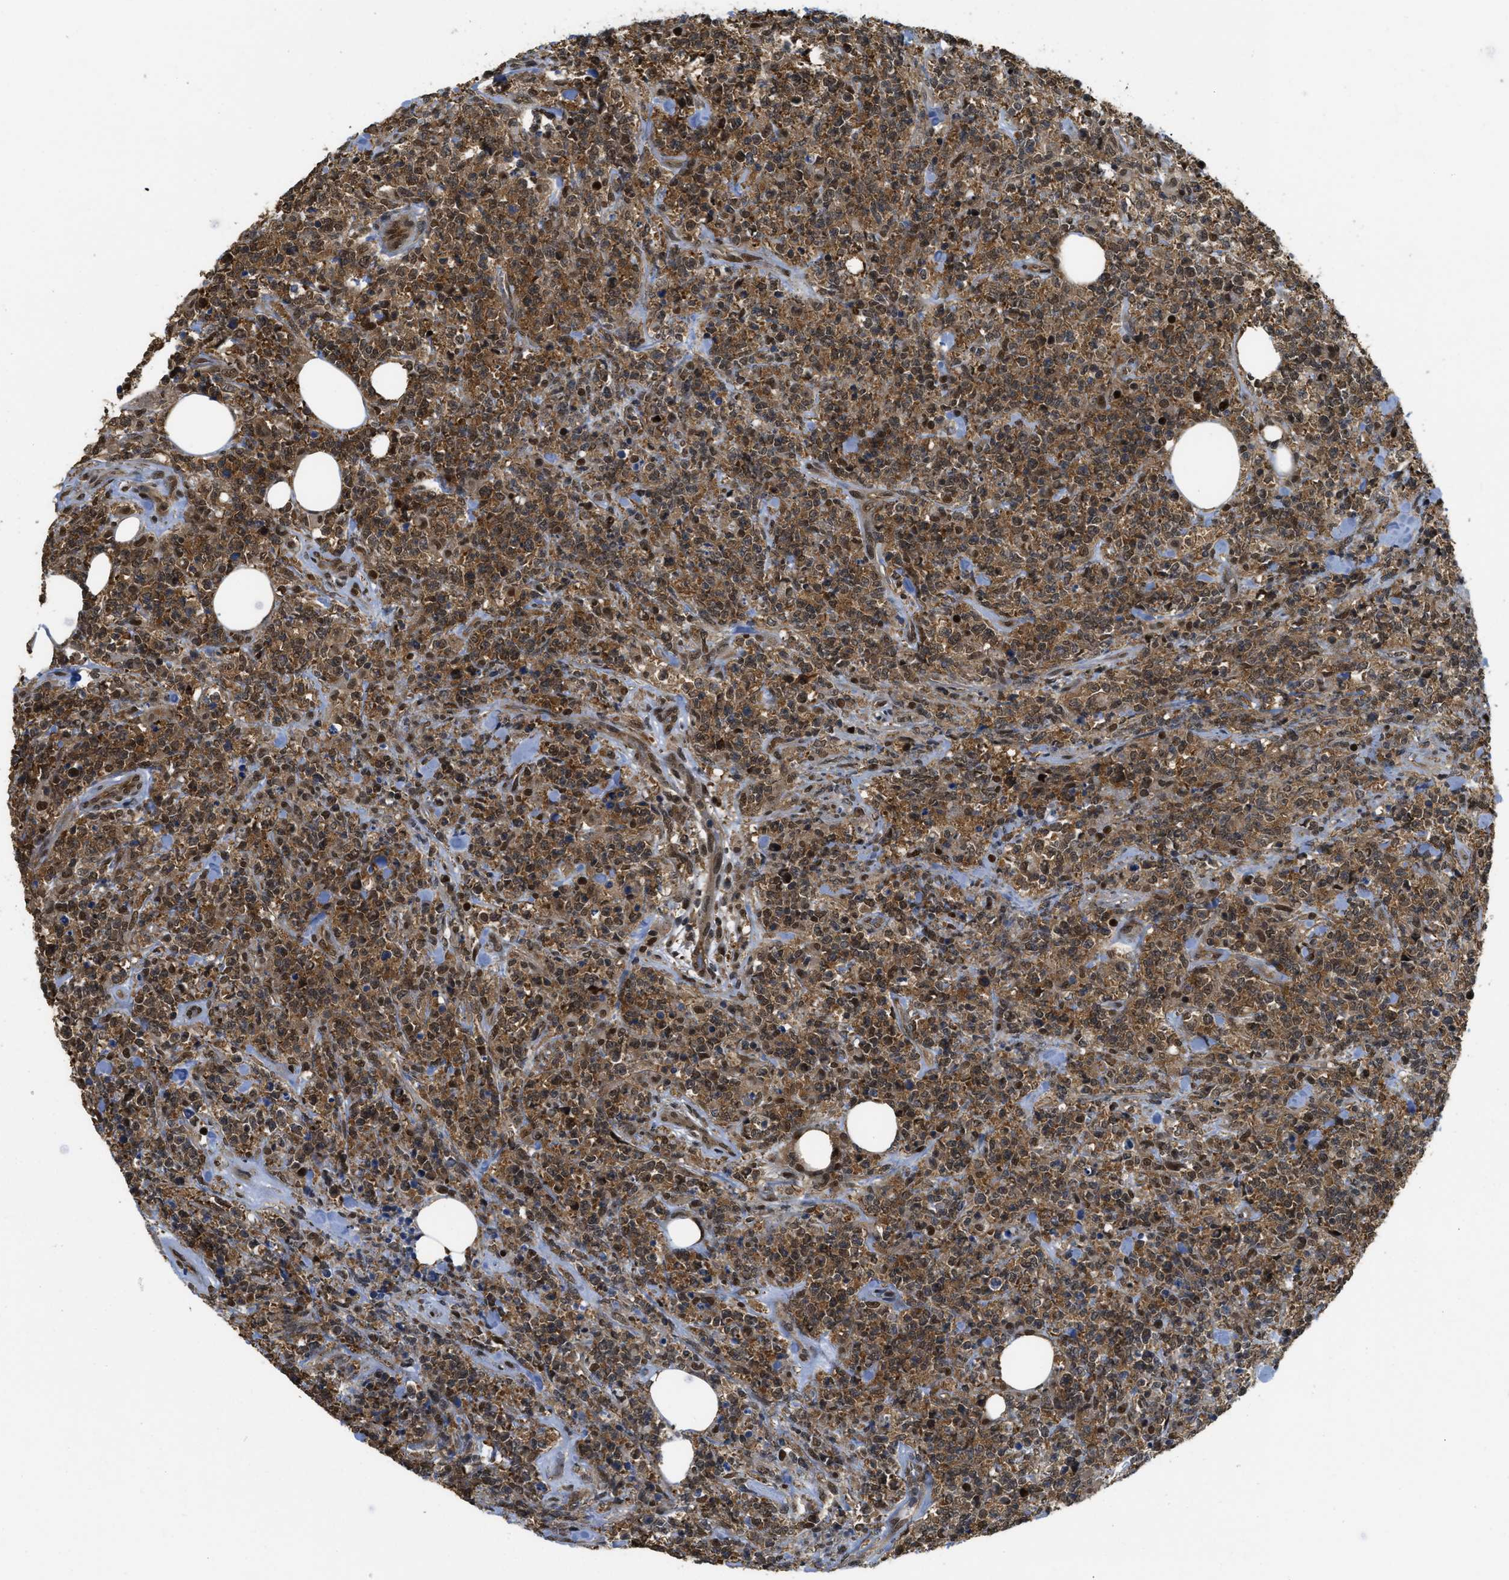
{"staining": {"intensity": "moderate", "quantity": ">75%", "location": "cytoplasmic/membranous,nuclear"}, "tissue": "lymphoma", "cell_type": "Tumor cells", "image_type": "cancer", "snomed": [{"axis": "morphology", "description": "Malignant lymphoma, non-Hodgkin's type, High grade"}, {"axis": "topography", "description": "Soft tissue"}], "caption": "A photomicrograph of malignant lymphoma, non-Hodgkin's type (high-grade) stained for a protein exhibits moderate cytoplasmic/membranous and nuclear brown staining in tumor cells.", "gene": "PSMC5", "patient": {"sex": "male", "age": 18}}